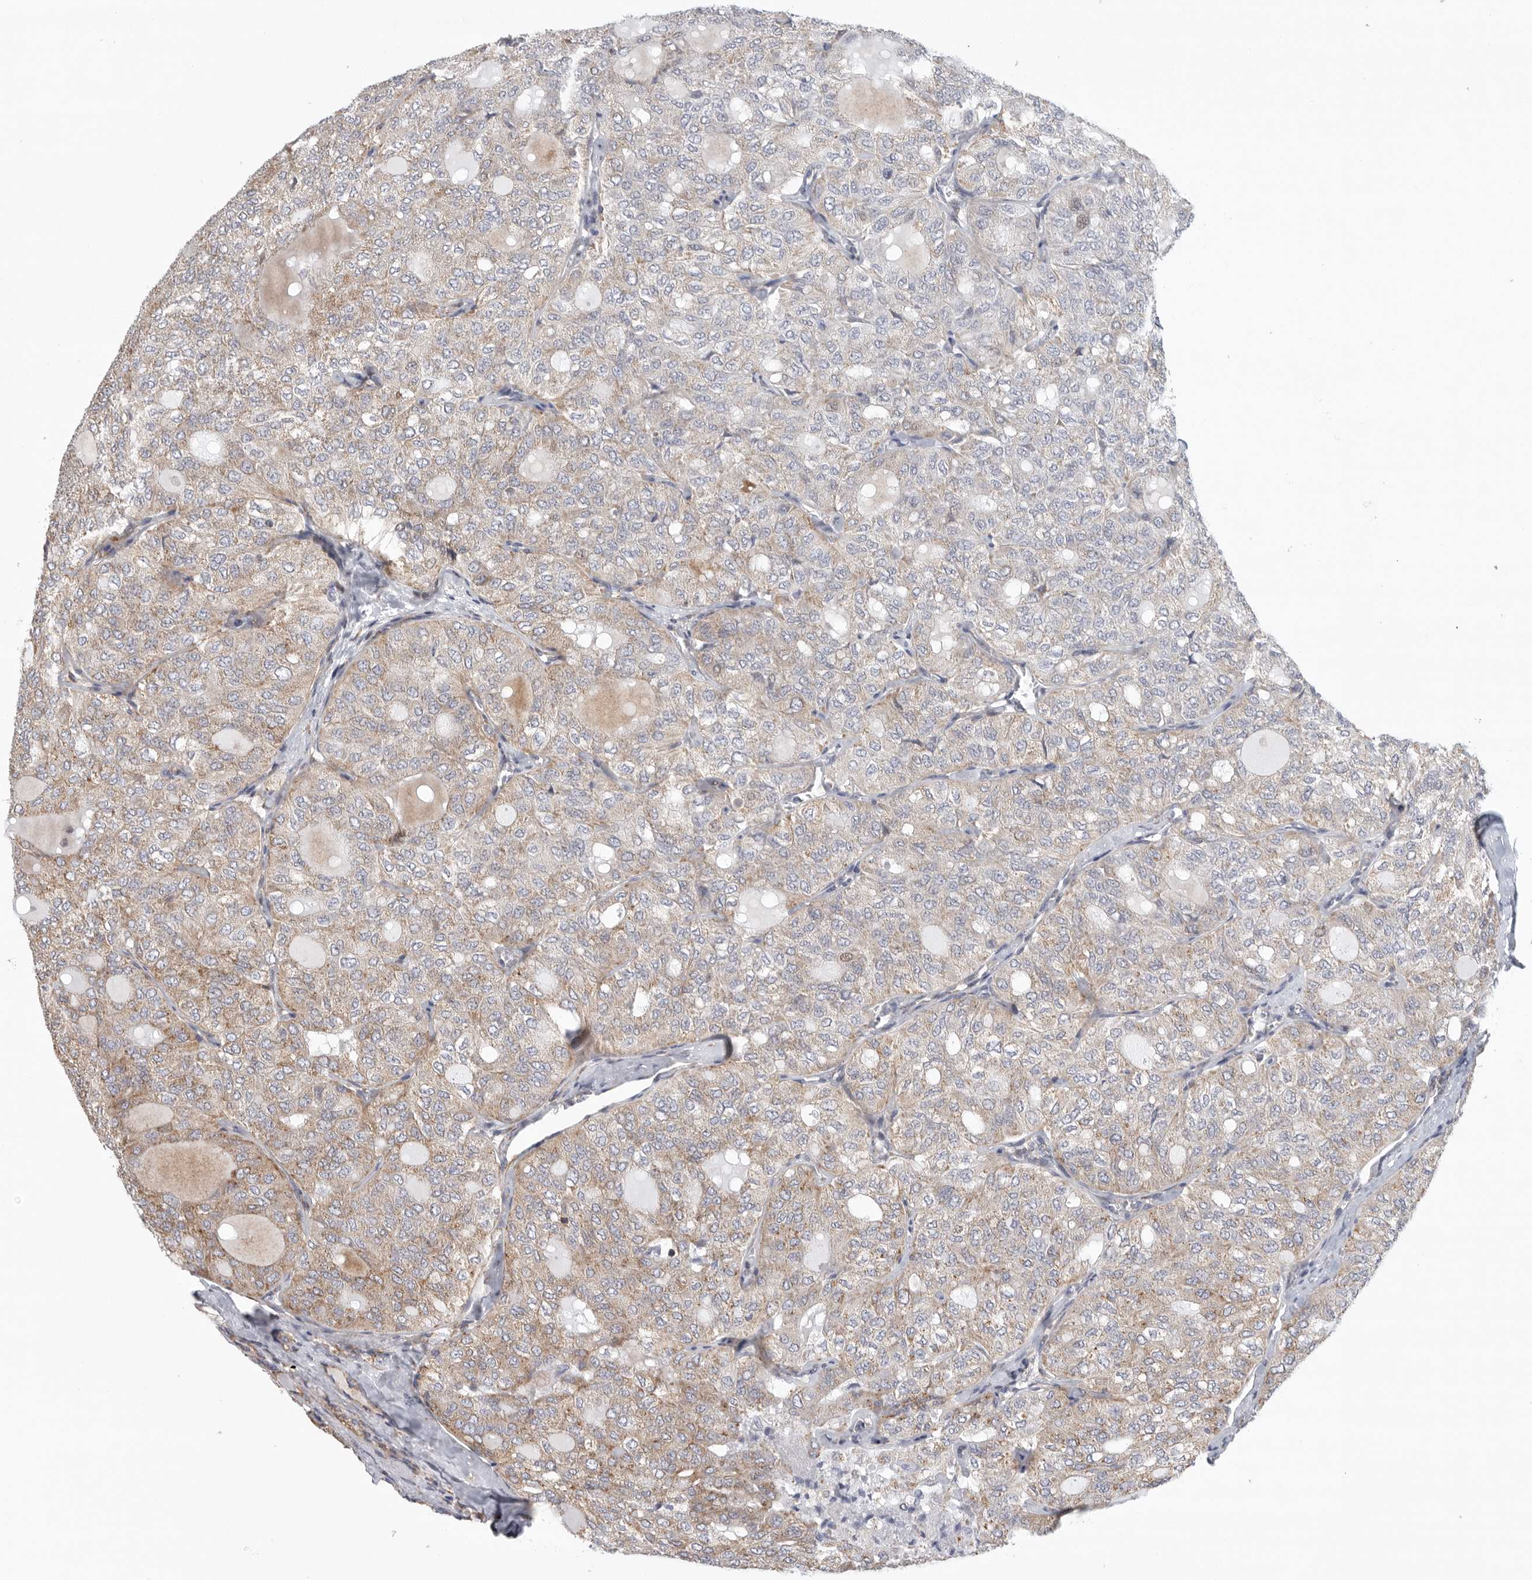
{"staining": {"intensity": "moderate", "quantity": "25%-75%", "location": "cytoplasmic/membranous"}, "tissue": "thyroid cancer", "cell_type": "Tumor cells", "image_type": "cancer", "snomed": [{"axis": "morphology", "description": "Follicular adenoma carcinoma, NOS"}, {"axis": "topography", "description": "Thyroid gland"}], "caption": "This is a histology image of immunohistochemistry (IHC) staining of thyroid follicular adenoma carcinoma, which shows moderate expression in the cytoplasmic/membranous of tumor cells.", "gene": "FKBP8", "patient": {"sex": "male", "age": 75}}